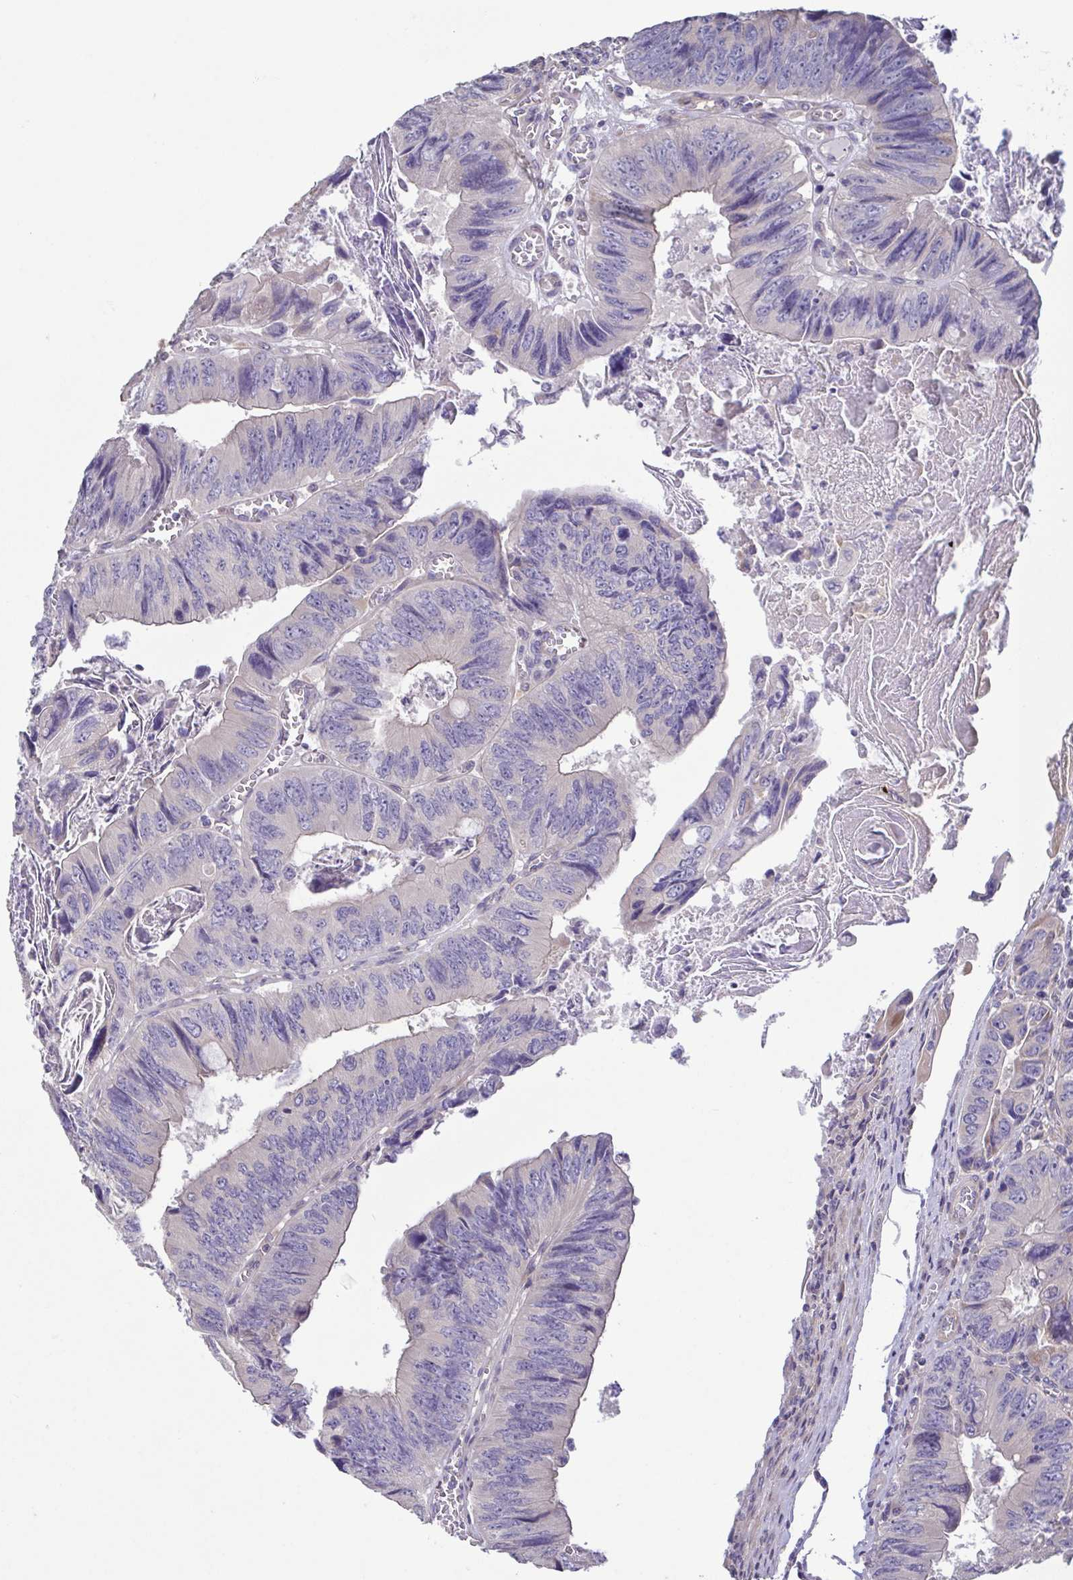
{"staining": {"intensity": "negative", "quantity": "none", "location": "none"}, "tissue": "colorectal cancer", "cell_type": "Tumor cells", "image_type": "cancer", "snomed": [{"axis": "morphology", "description": "Adenocarcinoma, NOS"}, {"axis": "topography", "description": "Colon"}], "caption": "Tumor cells show no significant staining in colorectal cancer.", "gene": "LMF2", "patient": {"sex": "female", "age": 84}}